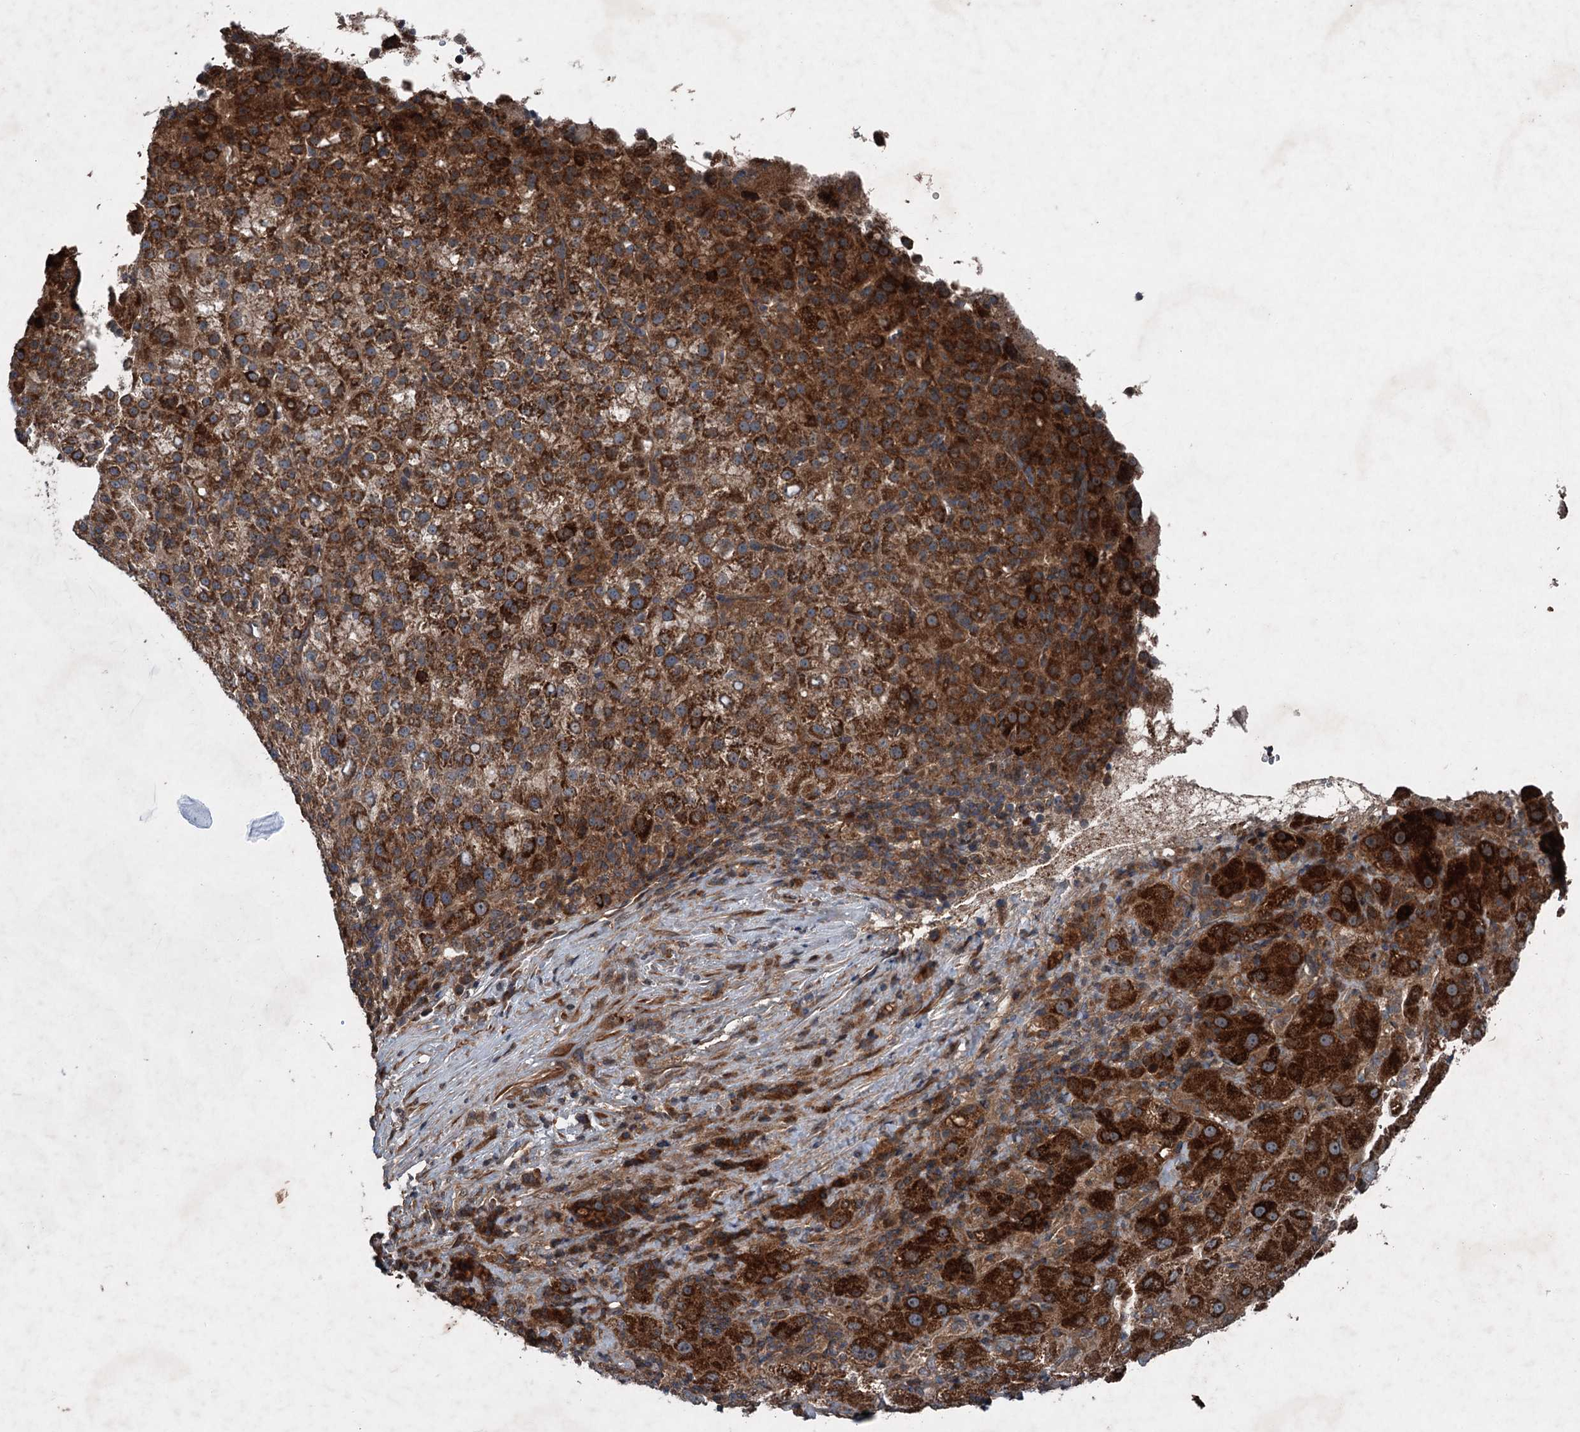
{"staining": {"intensity": "strong", "quantity": "25%-75%", "location": "cytoplasmic/membranous"}, "tissue": "liver cancer", "cell_type": "Tumor cells", "image_type": "cancer", "snomed": [{"axis": "morphology", "description": "Carcinoma, Hepatocellular, NOS"}, {"axis": "topography", "description": "Liver"}], "caption": "Protein staining by immunohistochemistry (IHC) displays strong cytoplasmic/membranous positivity in approximately 25%-75% of tumor cells in hepatocellular carcinoma (liver).", "gene": "ALAS1", "patient": {"sex": "female", "age": 58}}